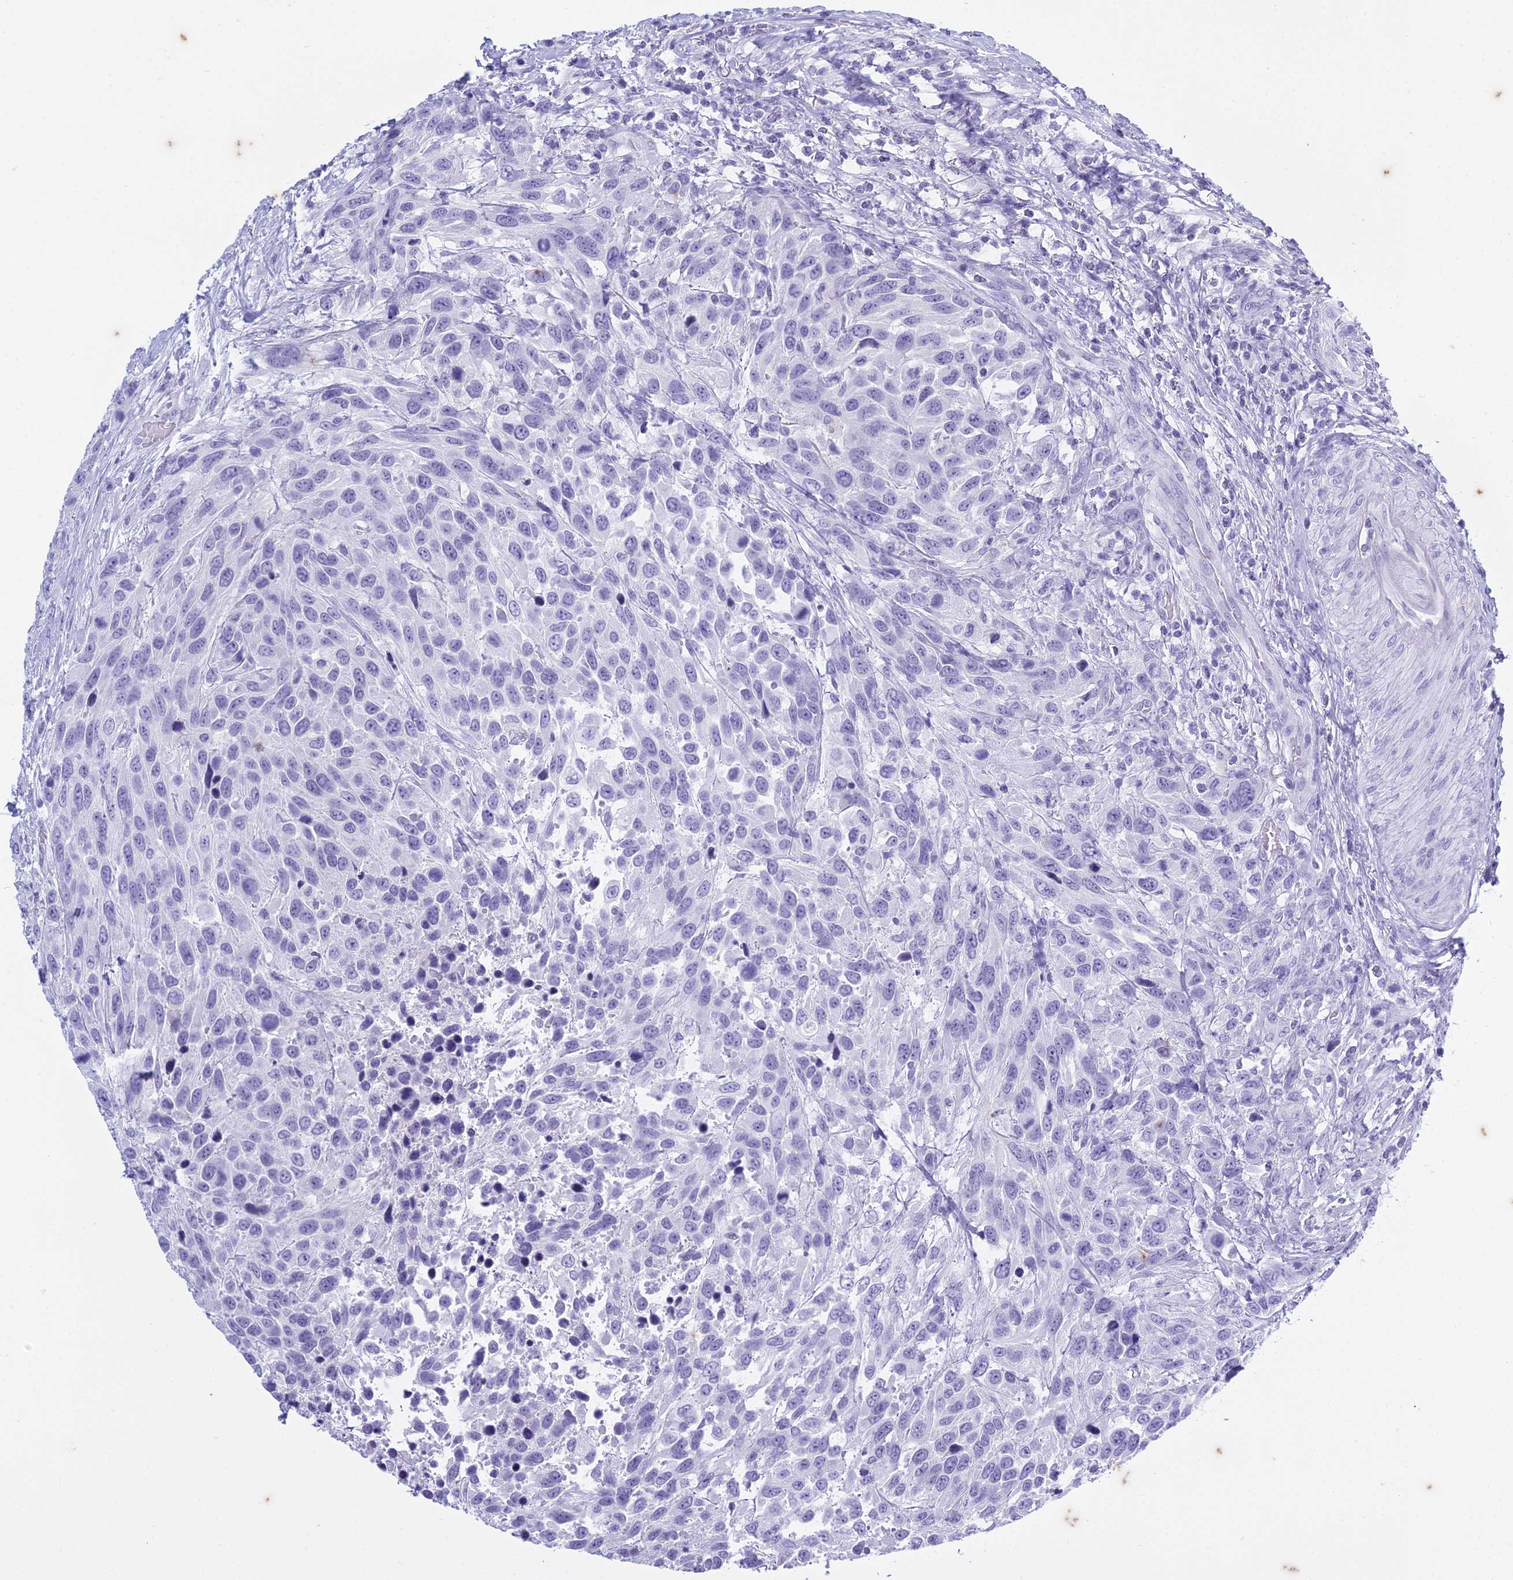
{"staining": {"intensity": "negative", "quantity": "none", "location": "none"}, "tissue": "urothelial cancer", "cell_type": "Tumor cells", "image_type": "cancer", "snomed": [{"axis": "morphology", "description": "Urothelial carcinoma, High grade"}, {"axis": "topography", "description": "Urinary bladder"}], "caption": "The image reveals no staining of tumor cells in urothelial cancer.", "gene": "HMGB4", "patient": {"sex": "female", "age": 70}}